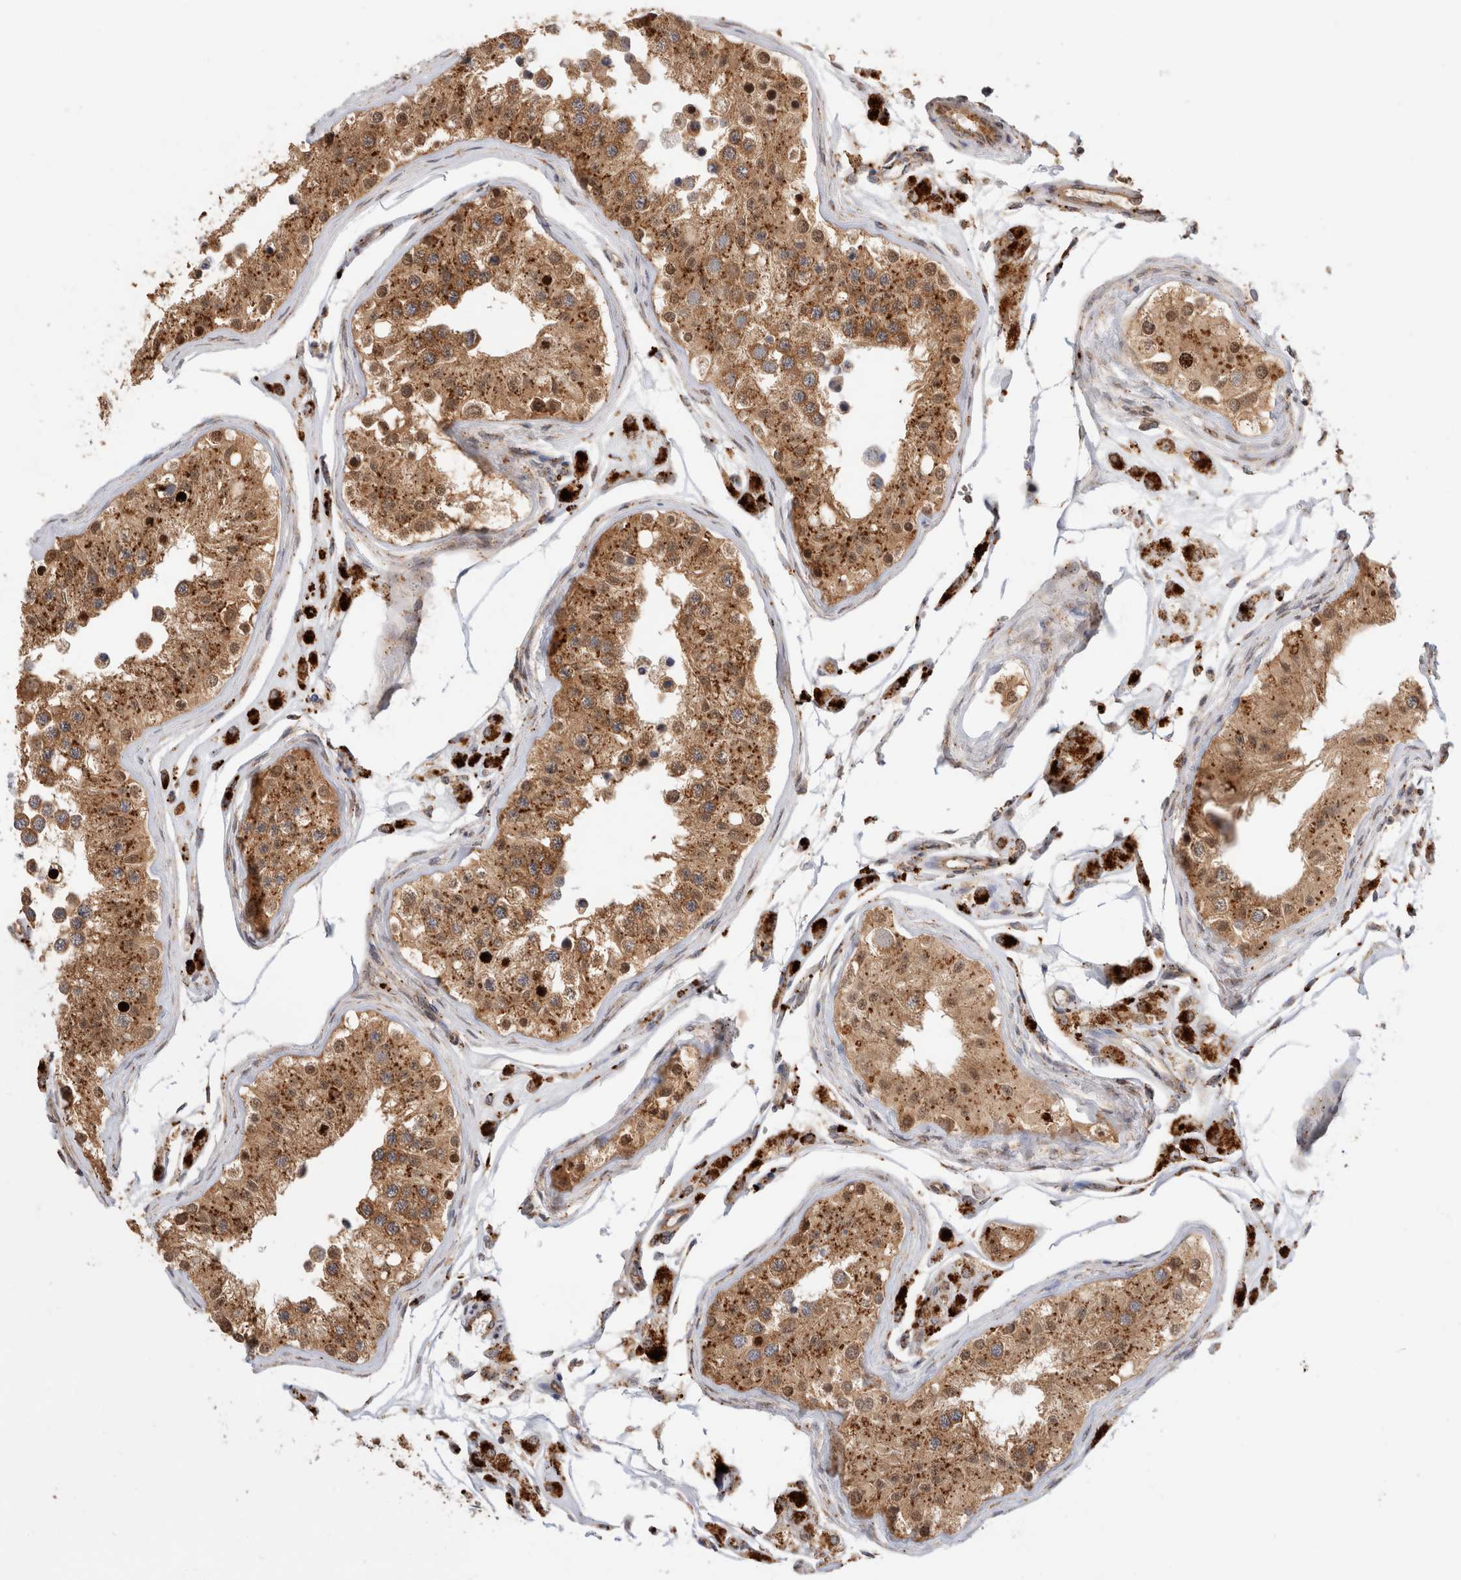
{"staining": {"intensity": "strong", "quantity": ">75%", "location": "cytoplasmic/membranous"}, "tissue": "testis", "cell_type": "Cells in seminiferous ducts", "image_type": "normal", "snomed": [{"axis": "morphology", "description": "Normal tissue, NOS"}, {"axis": "morphology", "description": "Adenocarcinoma, metastatic, NOS"}, {"axis": "topography", "description": "Testis"}], "caption": "High-magnification brightfield microscopy of benign testis stained with DAB (3,3'-diaminobenzidine) (brown) and counterstained with hematoxylin (blue). cells in seminiferous ducts exhibit strong cytoplasmic/membranous staining is identified in approximately>75% of cells. (IHC, brightfield microscopy, high magnification).", "gene": "ACTL9", "patient": {"sex": "male", "age": 26}}